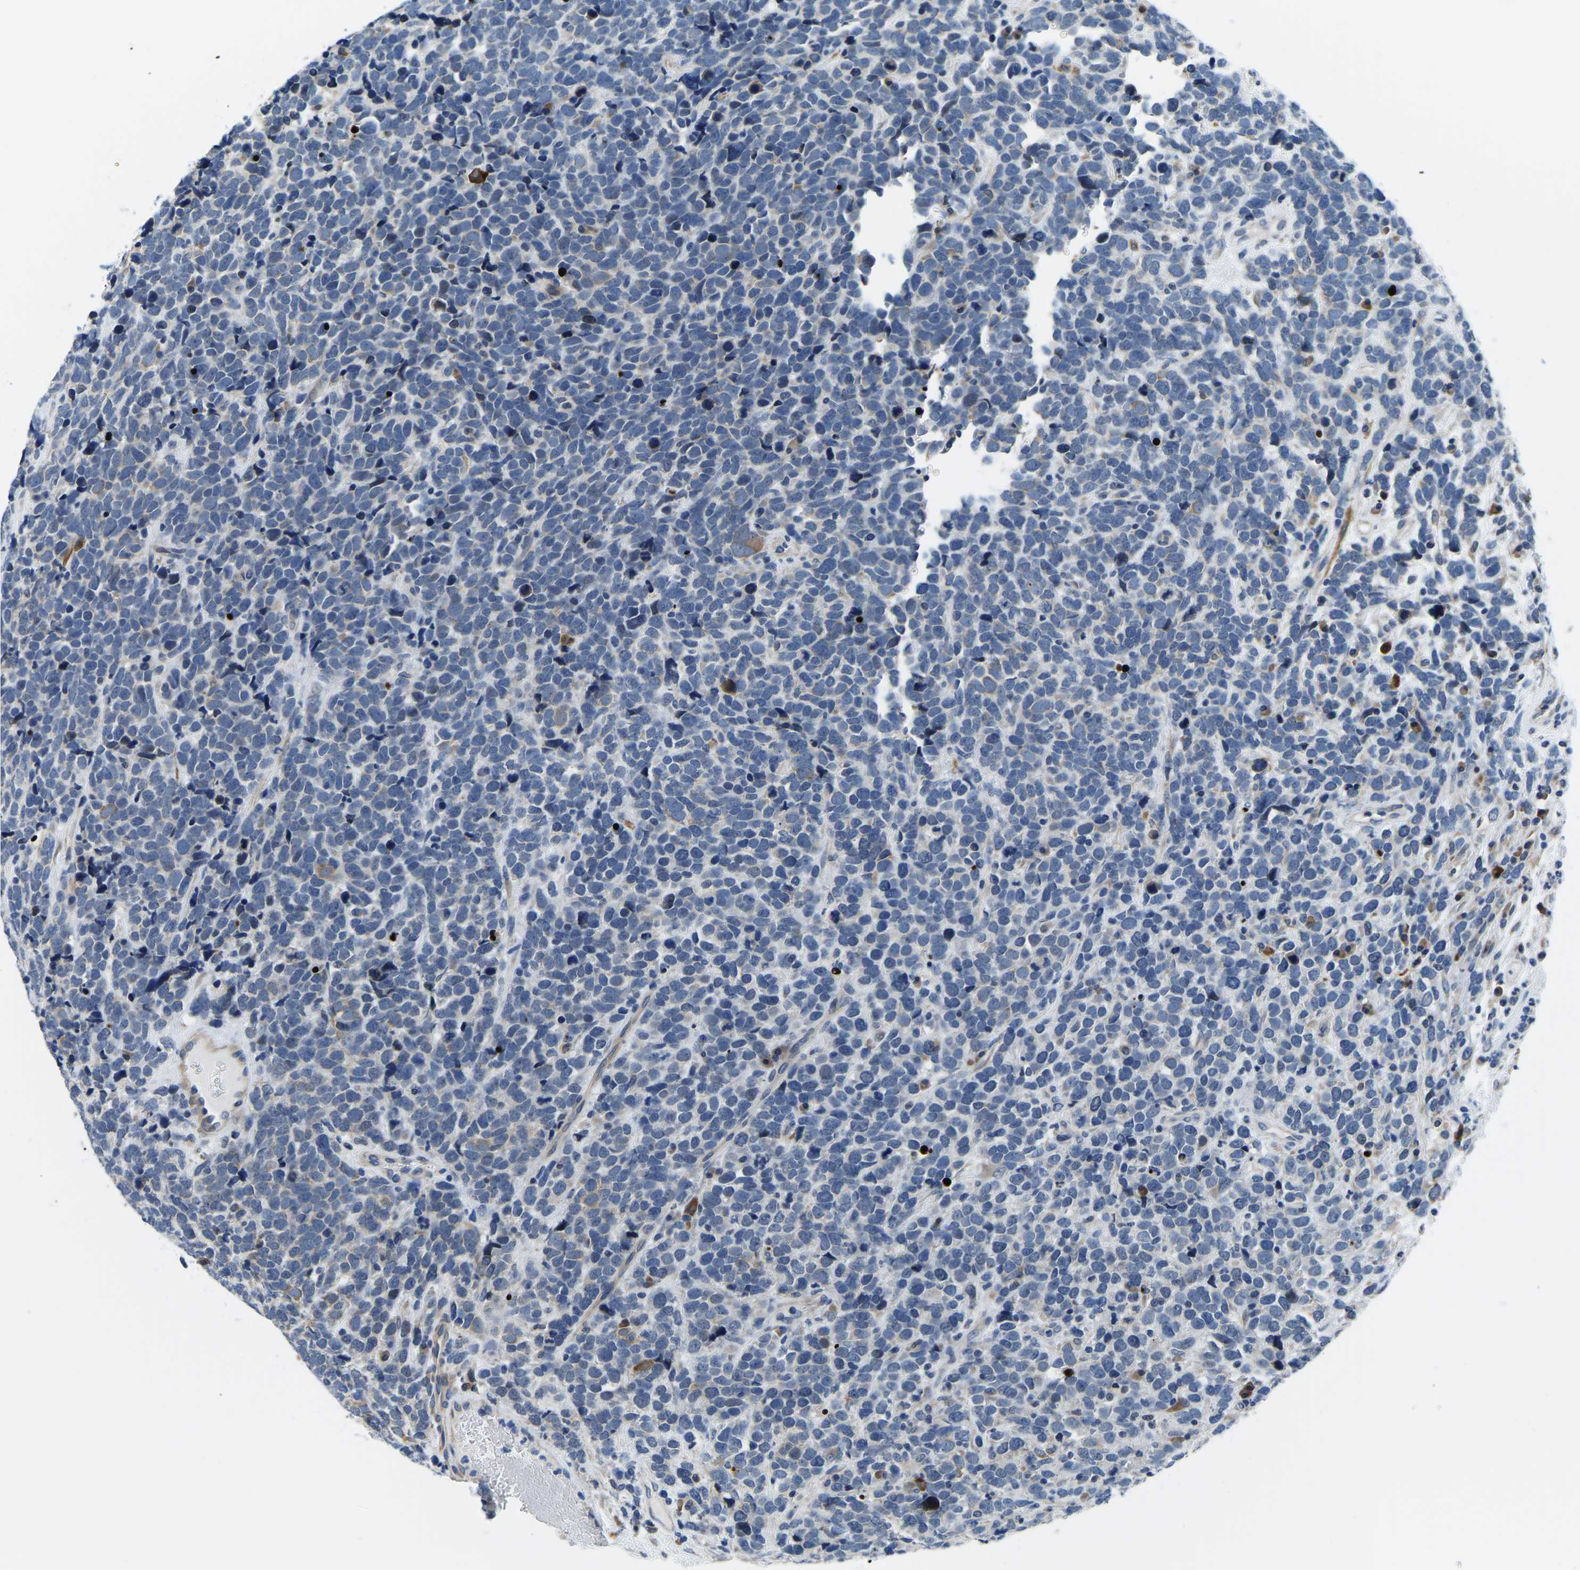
{"staining": {"intensity": "negative", "quantity": "none", "location": "none"}, "tissue": "urothelial cancer", "cell_type": "Tumor cells", "image_type": "cancer", "snomed": [{"axis": "morphology", "description": "Urothelial carcinoma, High grade"}, {"axis": "topography", "description": "Urinary bladder"}], "caption": "This is an IHC micrograph of urothelial cancer. There is no expression in tumor cells.", "gene": "LIAS", "patient": {"sex": "female", "age": 82}}